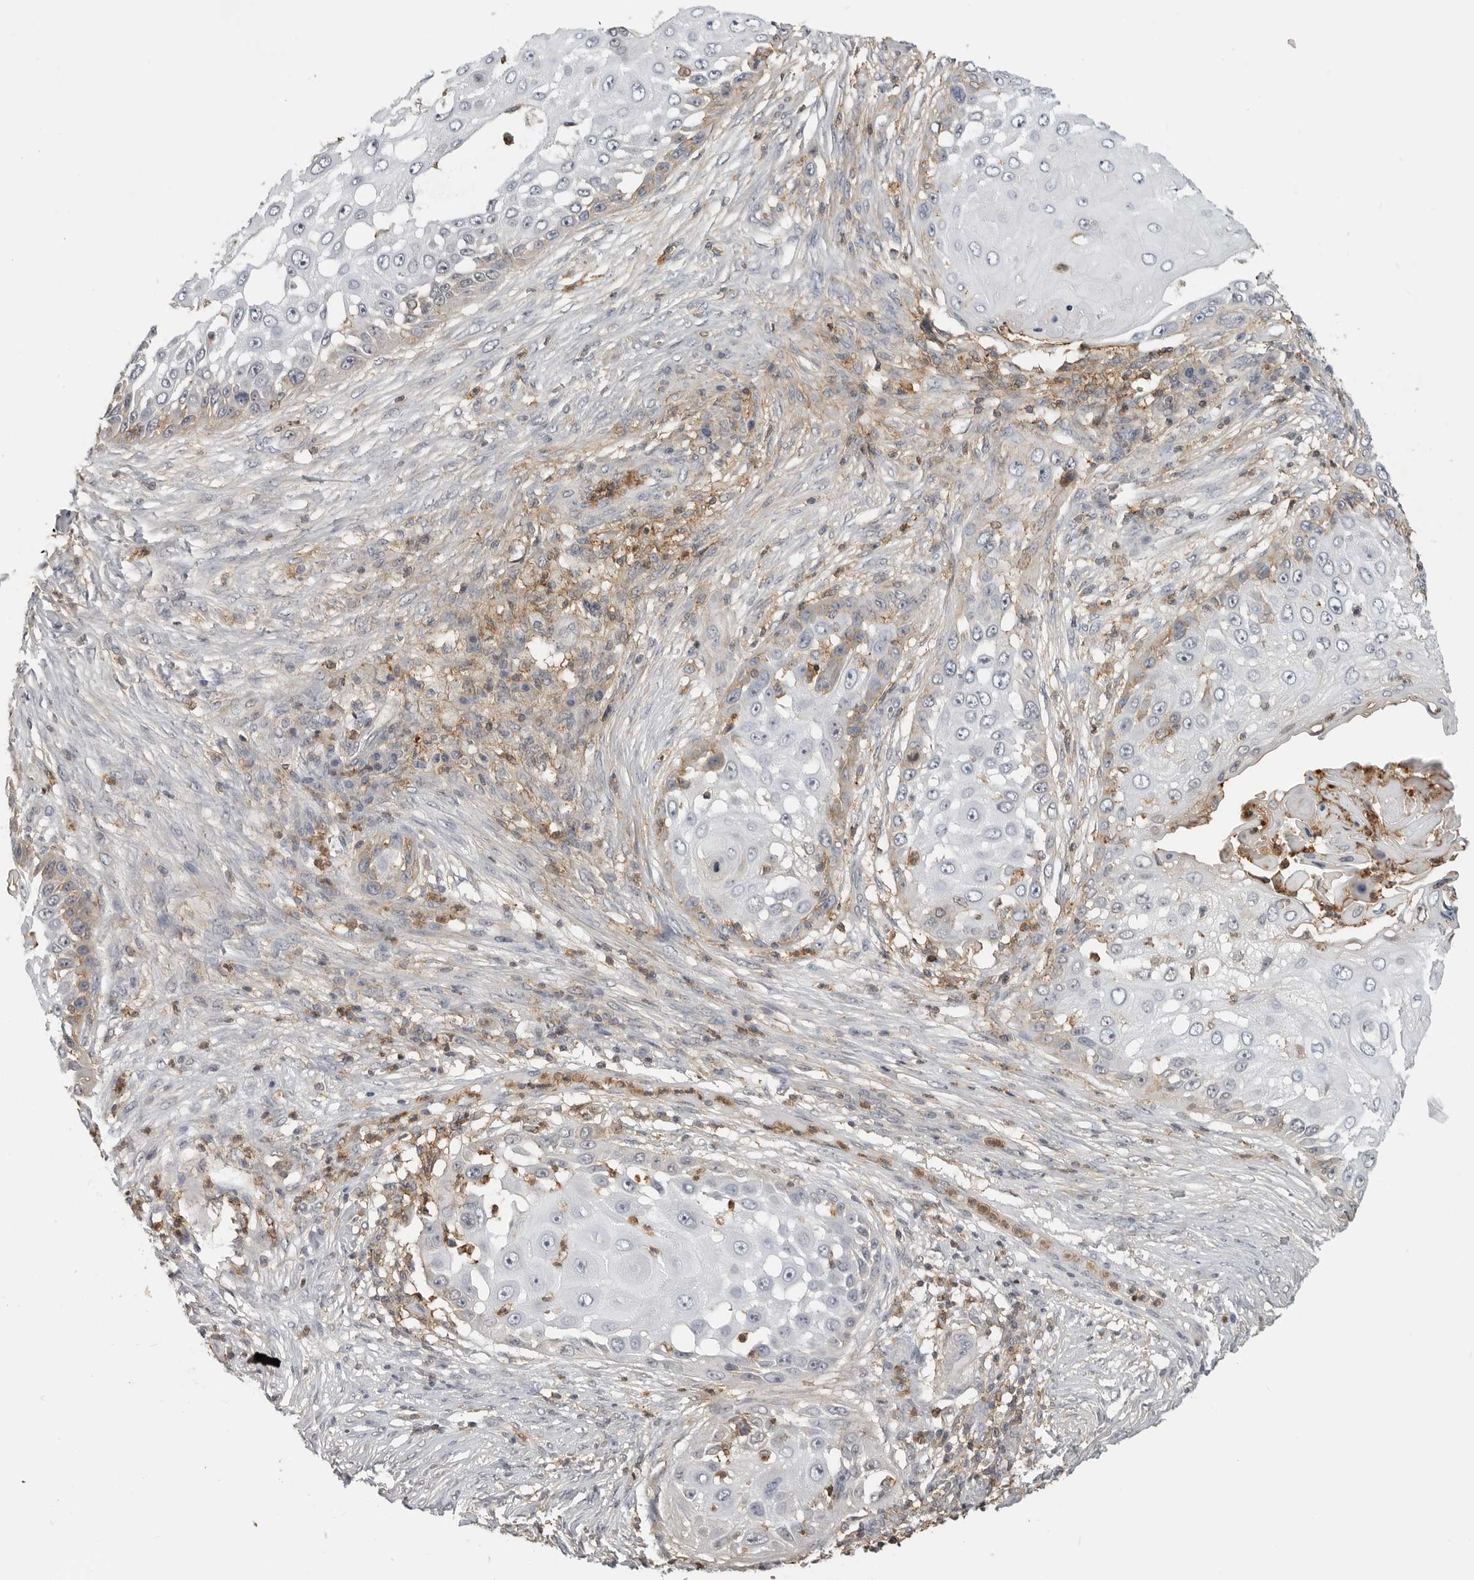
{"staining": {"intensity": "weak", "quantity": "<25%", "location": "cytoplasmic/membranous"}, "tissue": "skin cancer", "cell_type": "Tumor cells", "image_type": "cancer", "snomed": [{"axis": "morphology", "description": "Squamous cell carcinoma, NOS"}, {"axis": "topography", "description": "Skin"}], "caption": "High power microscopy photomicrograph of an immunohistochemistry micrograph of skin cancer, revealing no significant staining in tumor cells.", "gene": "ANXA11", "patient": {"sex": "female", "age": 44}}